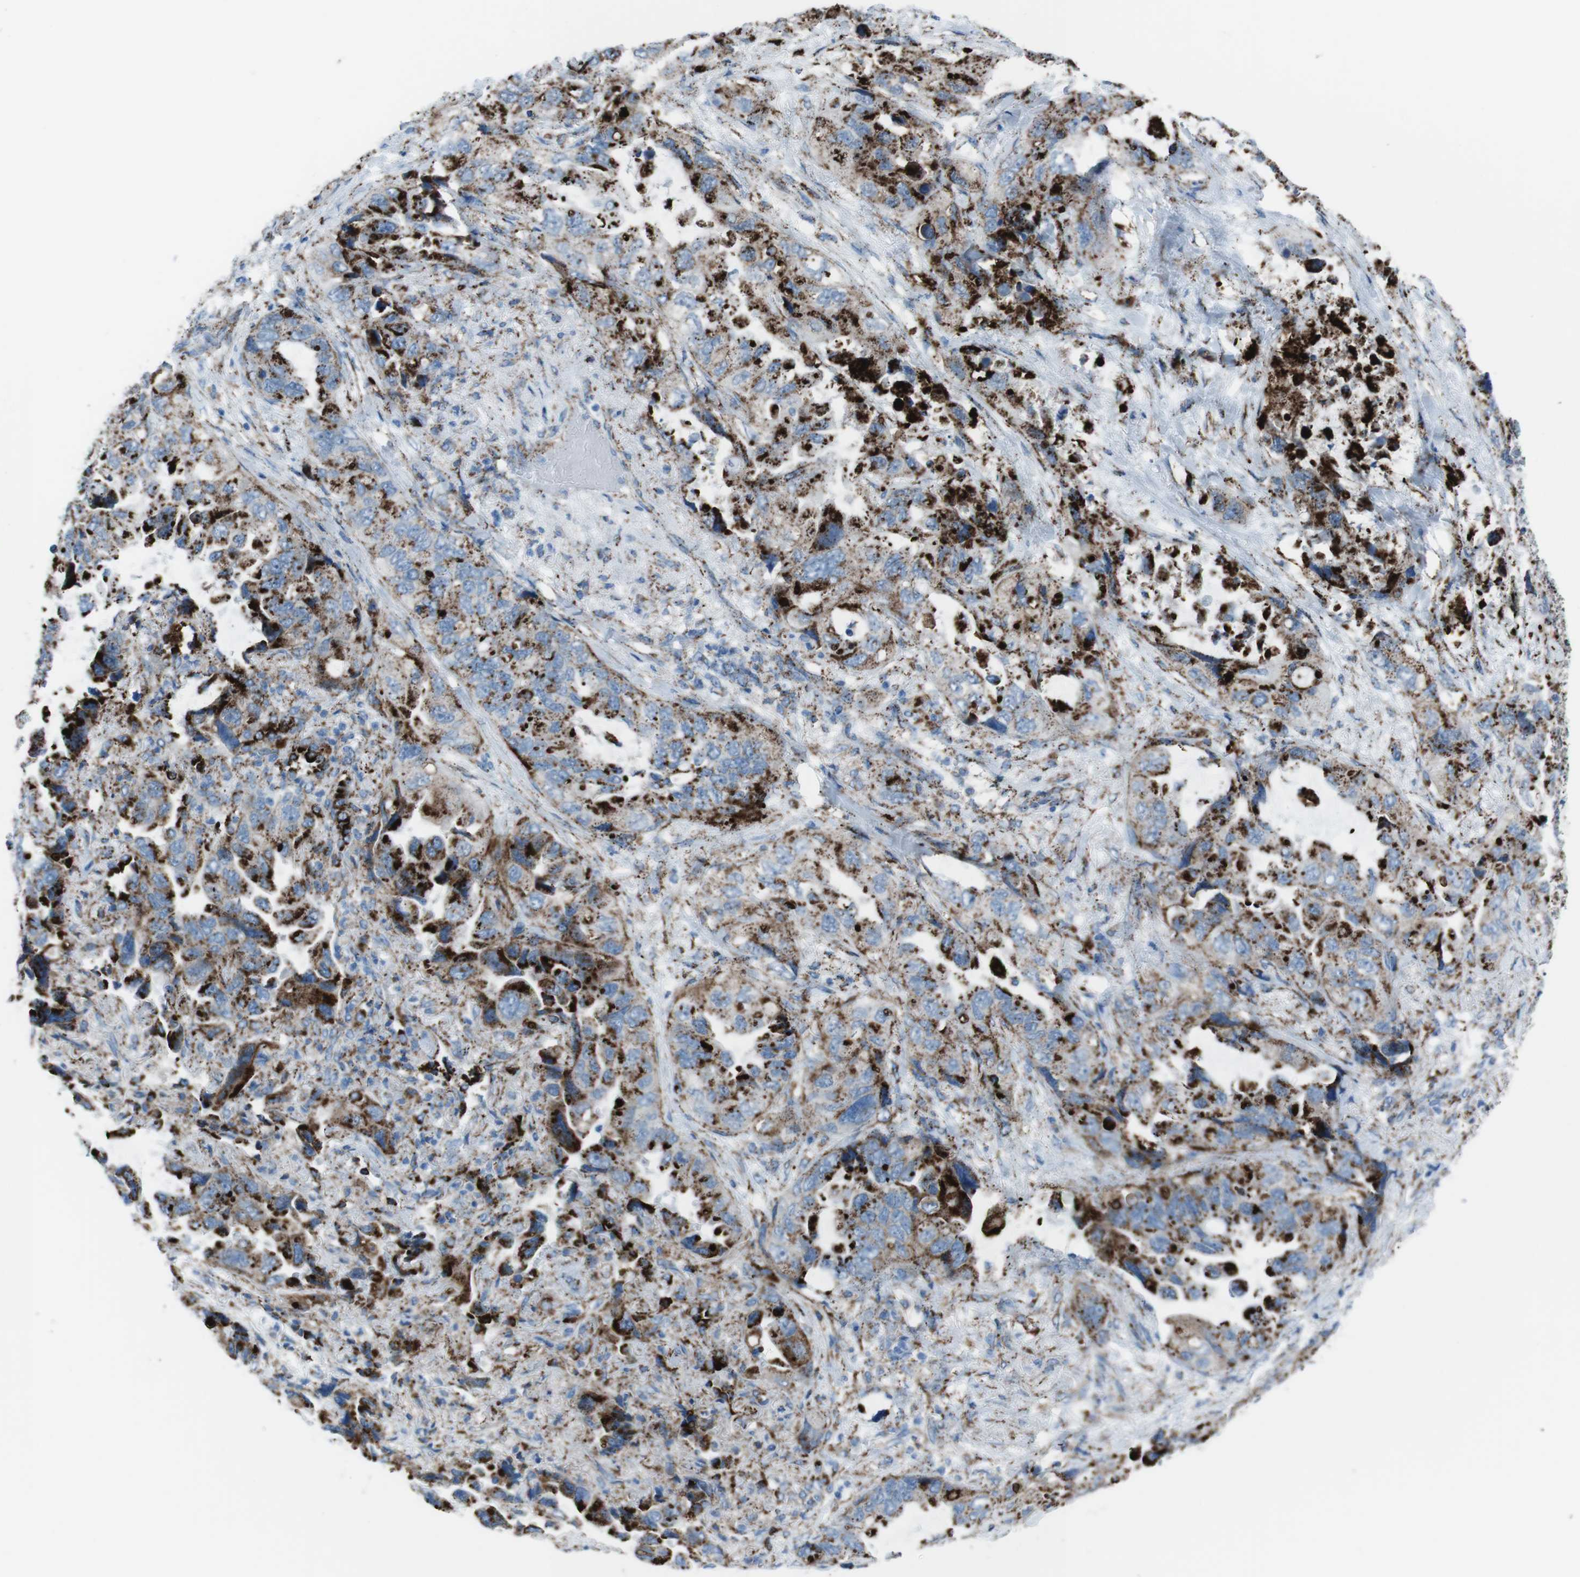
{"staining": {"intensity": "strong", "quantity": ">75%", "location": "cytoplasmic/membranous"}, "tissue": "lung cancer", "cell_type": "Tumor cells", "image_type": "cancer", "snomed": [{"axis": "morphology", "description": "Squamous cell carcinoma, NOS"}, {"axis": "topography", "description": "Lung"}], "caption": "Tumor cells display high levels of strong cytoplasmic/membranous expression in about >75% of cells in human lung squamous cell carcinoma.", "gene": "SCARB2", "patient": {"sex": "female", "age": 73}}